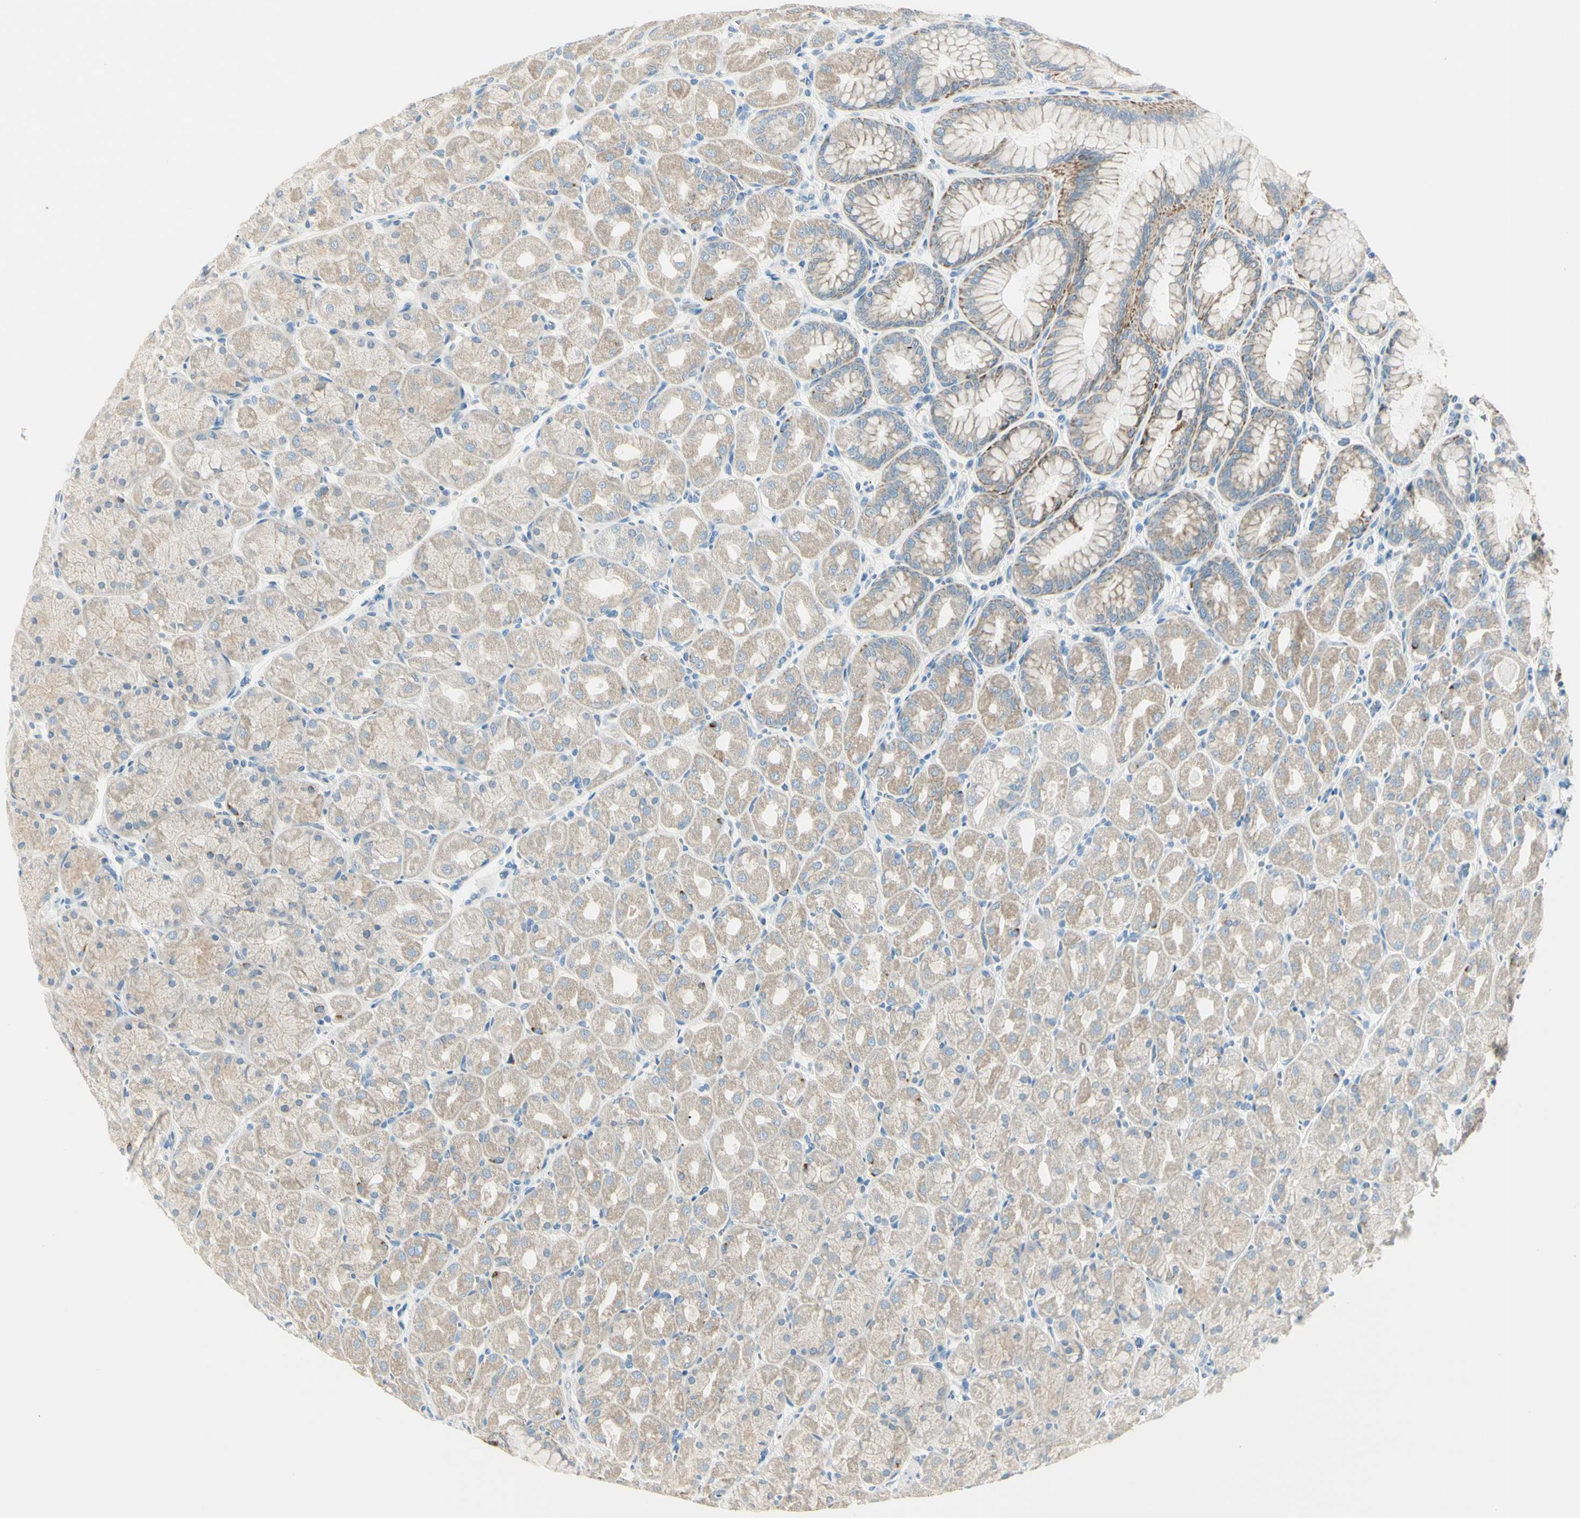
{"staining": {"intensity": "moderate", "quantity": "<25%", "location": "cytoplasmic/membranous"}, "tissue": "stomach", "cell_type": "Glandular cells", "image_type": "normal", "snomed": [{"axis": "morphology", "description": "Normal tissue, NOS"}, {"axis": "topography", "description": "Stomach, upper"}], "caption": "High-power microscopy captured an immunohistochemistry image of unremarkable stomach, revealing moderate cytoplasmic/membranous staining in about <25% of glandular cells. The staining was performed using DAB, with brown indicating positive protein expression. Nuclei are stained blue with hematoxylin.", "gene": "SLC6A15", "patient": {"sex": "female", "age": 56}}